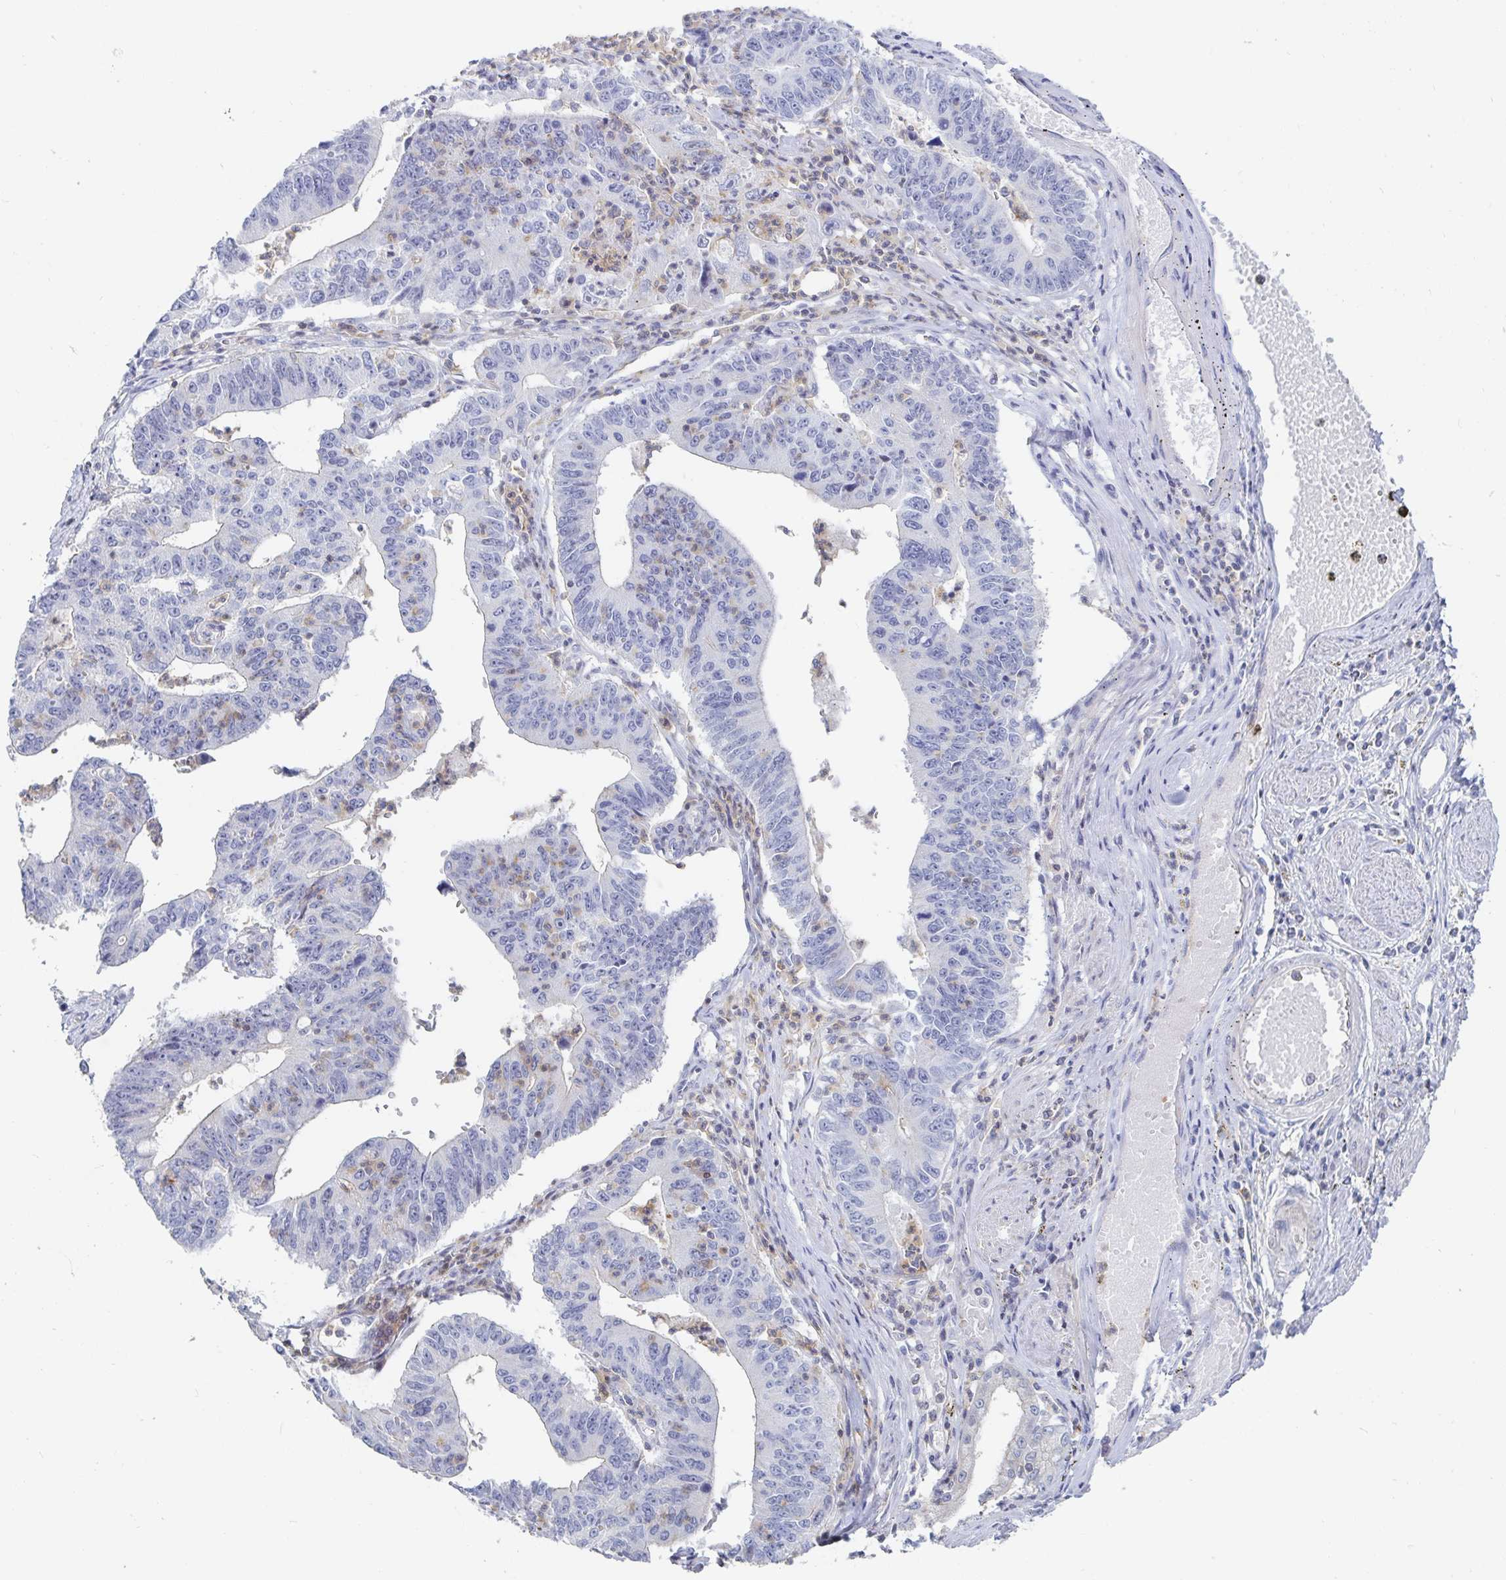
{"staining": {"intensity": "negative", "quantity": "none", "location": "none"}, "tissue": "stomach cancer", "cell_type": "Tumor cells", "image_type": "cancer", "snomed": [{"axis": "morphology", "description": "Adenocarcinoma, NOS"}, {"axis": "topography", "description": "Stomach"}], "caption": "Adenocarcinoma (stomach) stained for a protein using immunohistochemistry demonstrates no expression tumor cells.", "gene": "PIK3CD", "patient": {"sex": "male", "age": 59}}